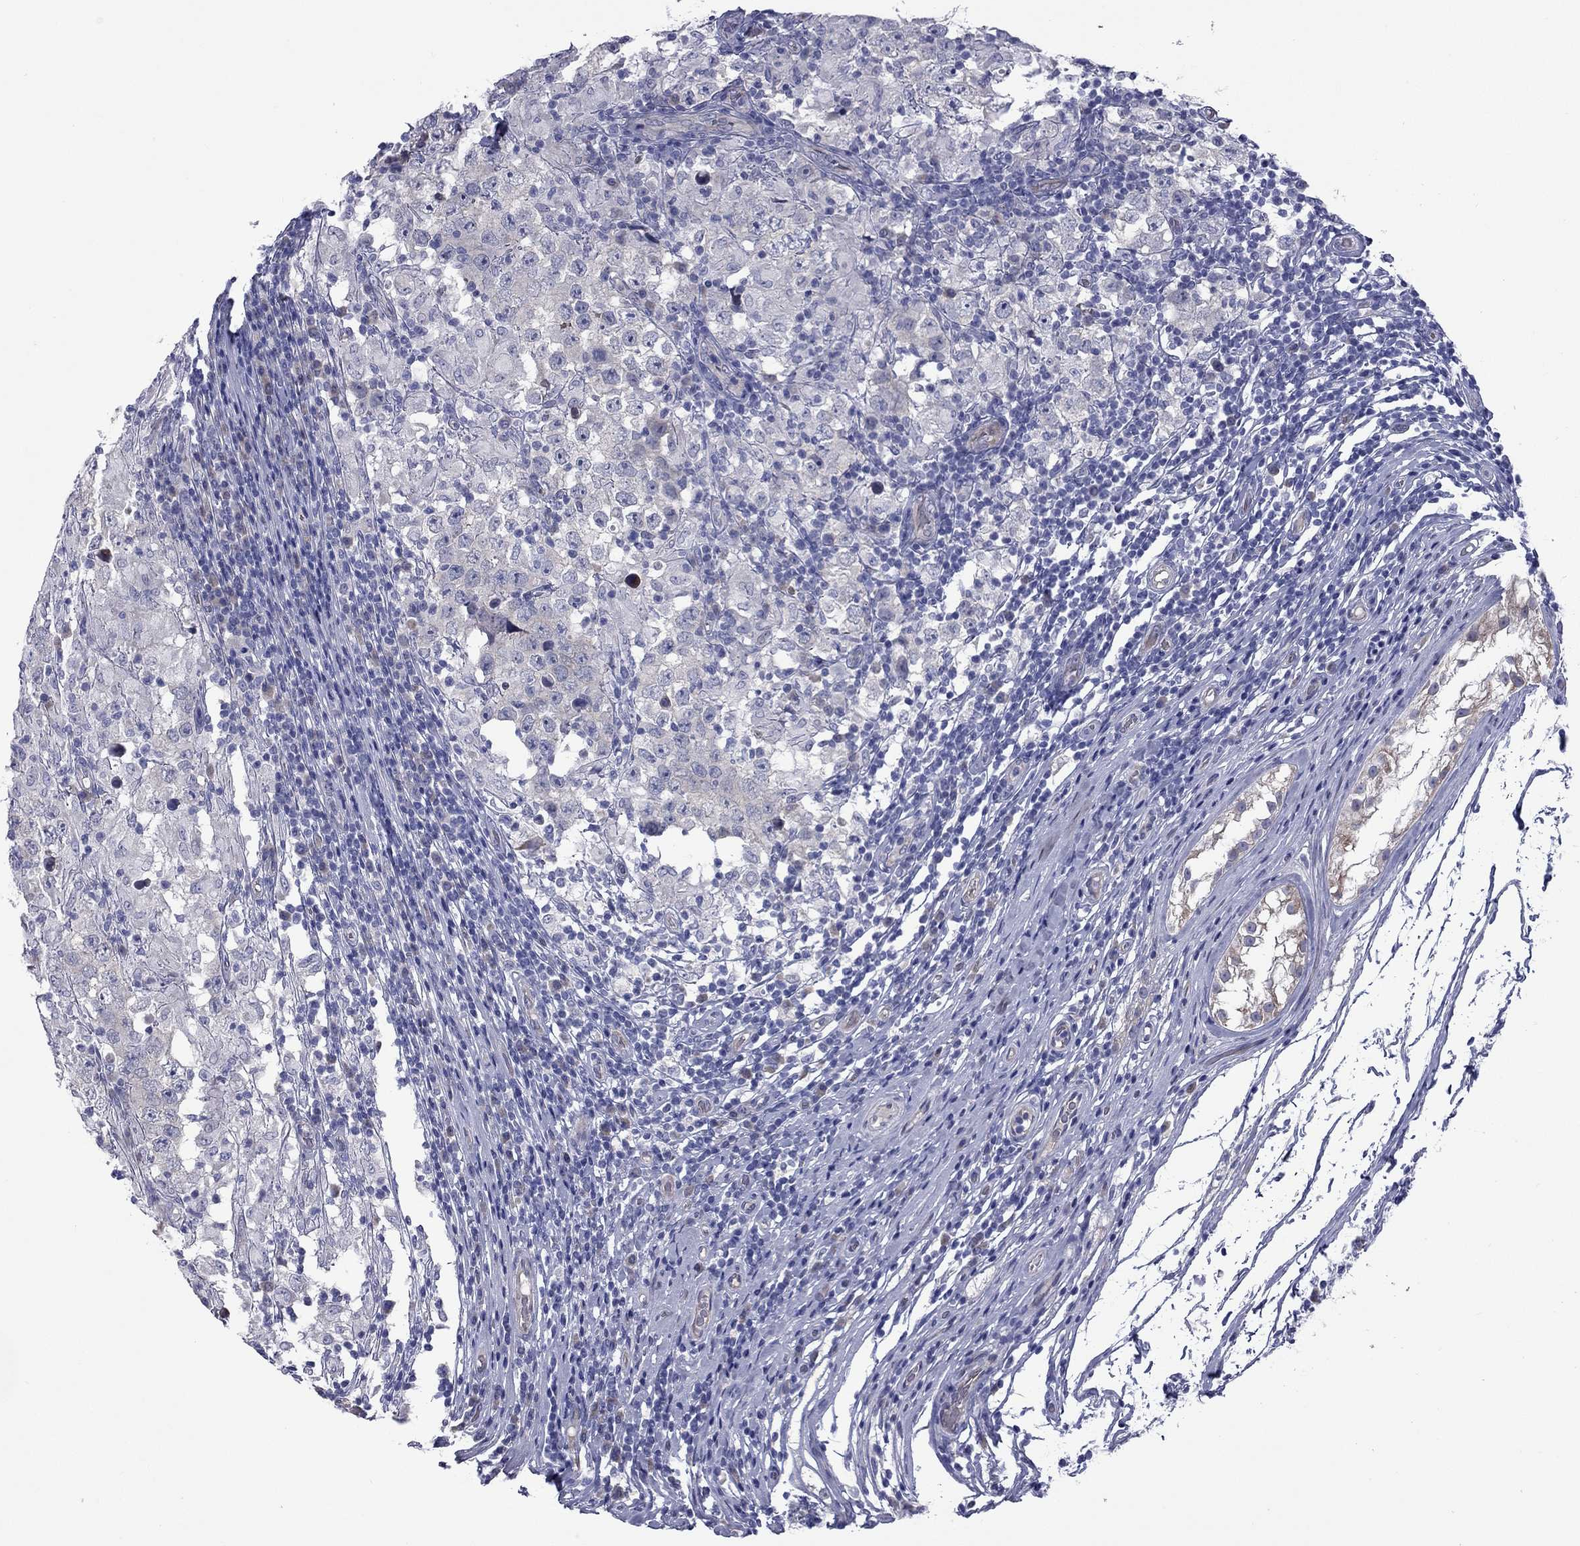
{"staining": {"intensity": "negative", "quantity": "none", "location": "none"}, "tissue": "testis cancer", "cell_type": "Tumor cells", "image_type": "cancer", "snomed": [{"axis": "morphology", "description": "Seminoma, NOS"}, {"axis": "morphology", "description": "Carcinoma, Embryonal, NOS"}, {"axis": "topography", "description": "Testis"}], "caption": "Protein analysis of testis cancer (seminoma) demonstrates no significant positivity in tumor cells. Nuclei are stained in blue.", "gene": "UNC119B", "patient": {"sex": "male", "age": 41}}